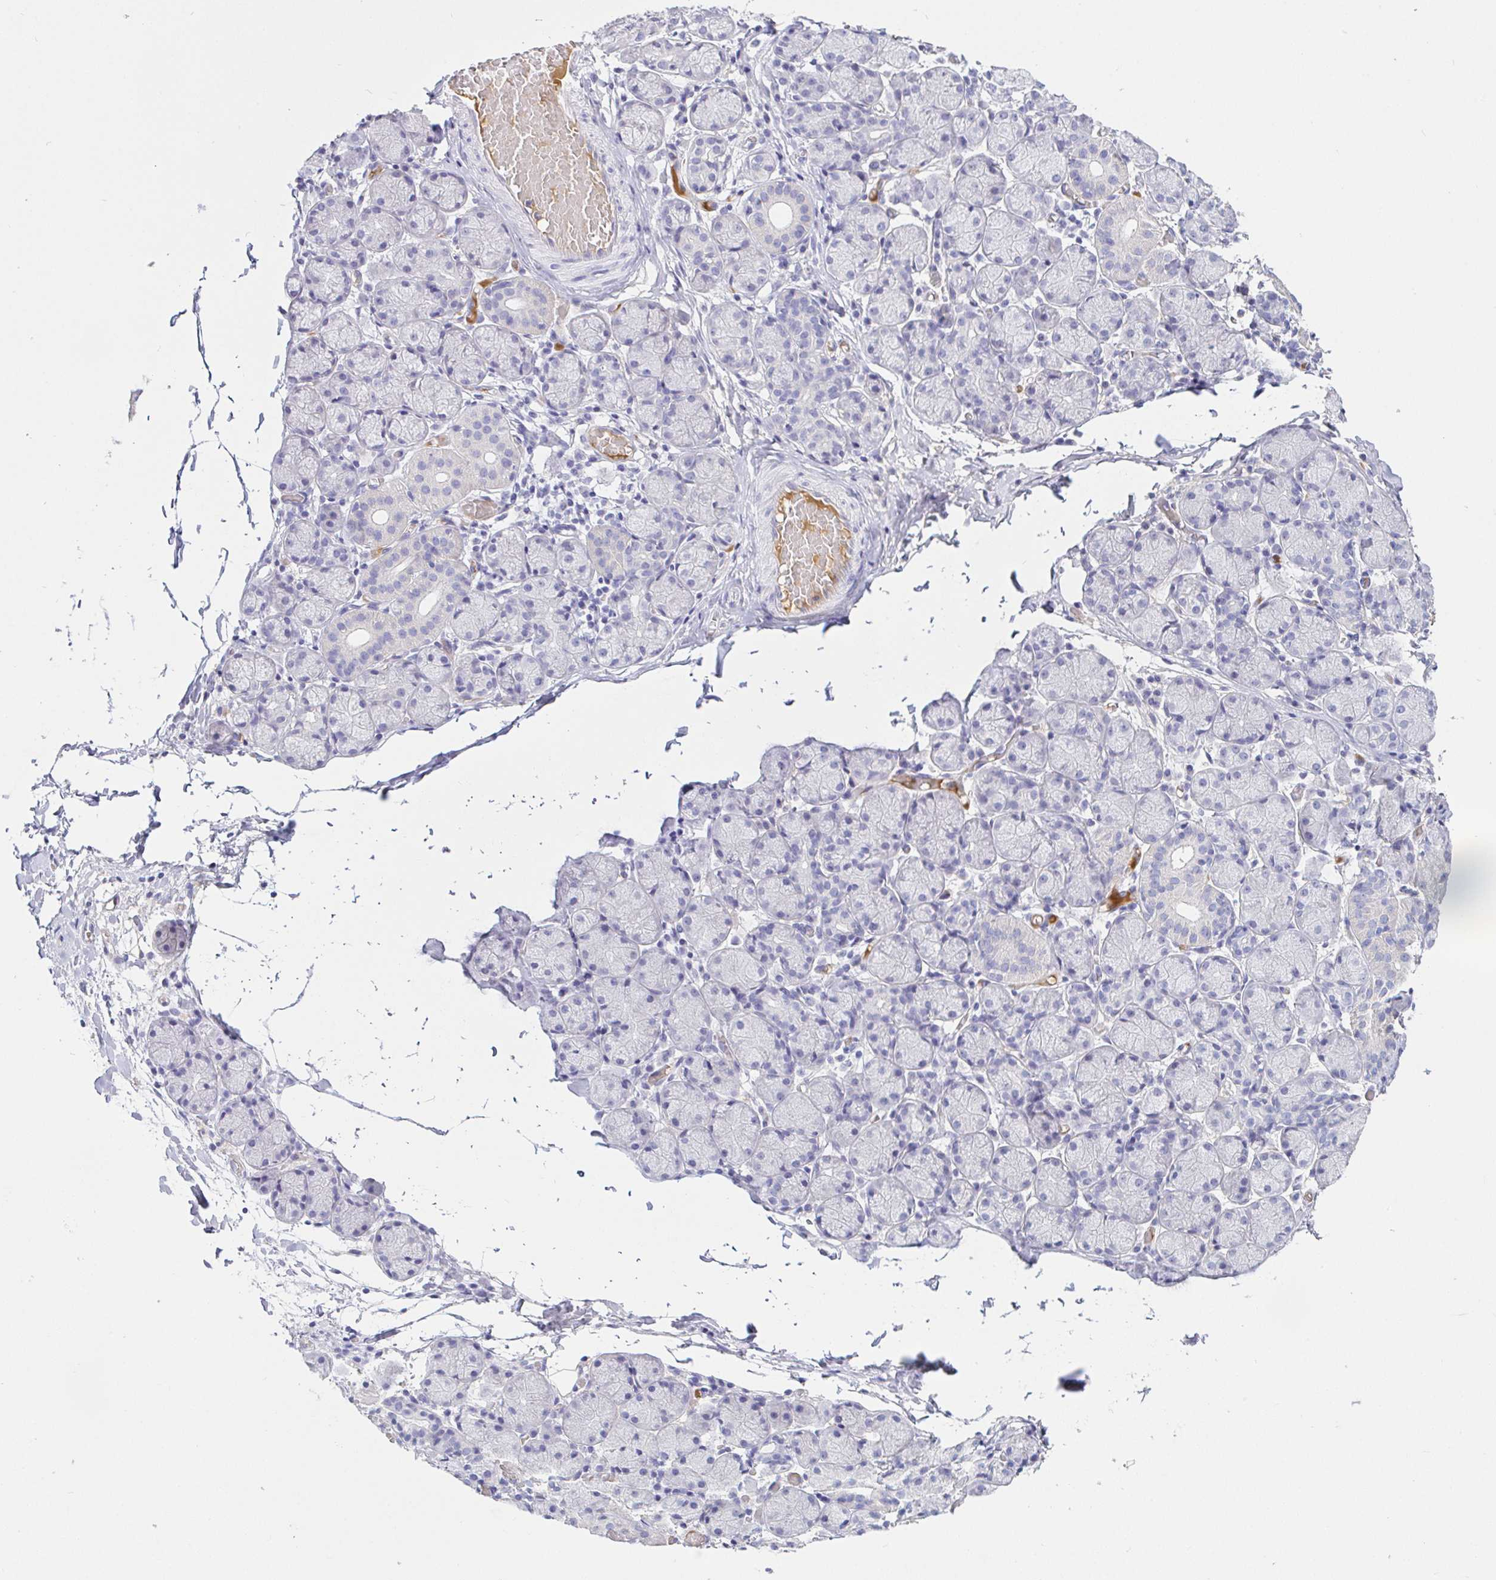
{"staining": {"intensity": "negative", "quantity": "none", "location": "none"}, "tissue": "salivary gland", "cell_type": "Glandular cells", "image_type": "normal", "snomed": [{"axis": "morphology", "description": "Normal tissue, NOS"}, {"axis": "topography", "description": "Salivary gland"}], "caption": "Protein analysis of unremarkable salivary gland shows no significant expression in glandular cells.", "gene": "SAA2", "patient": {"sex": "female", "age": 24}}